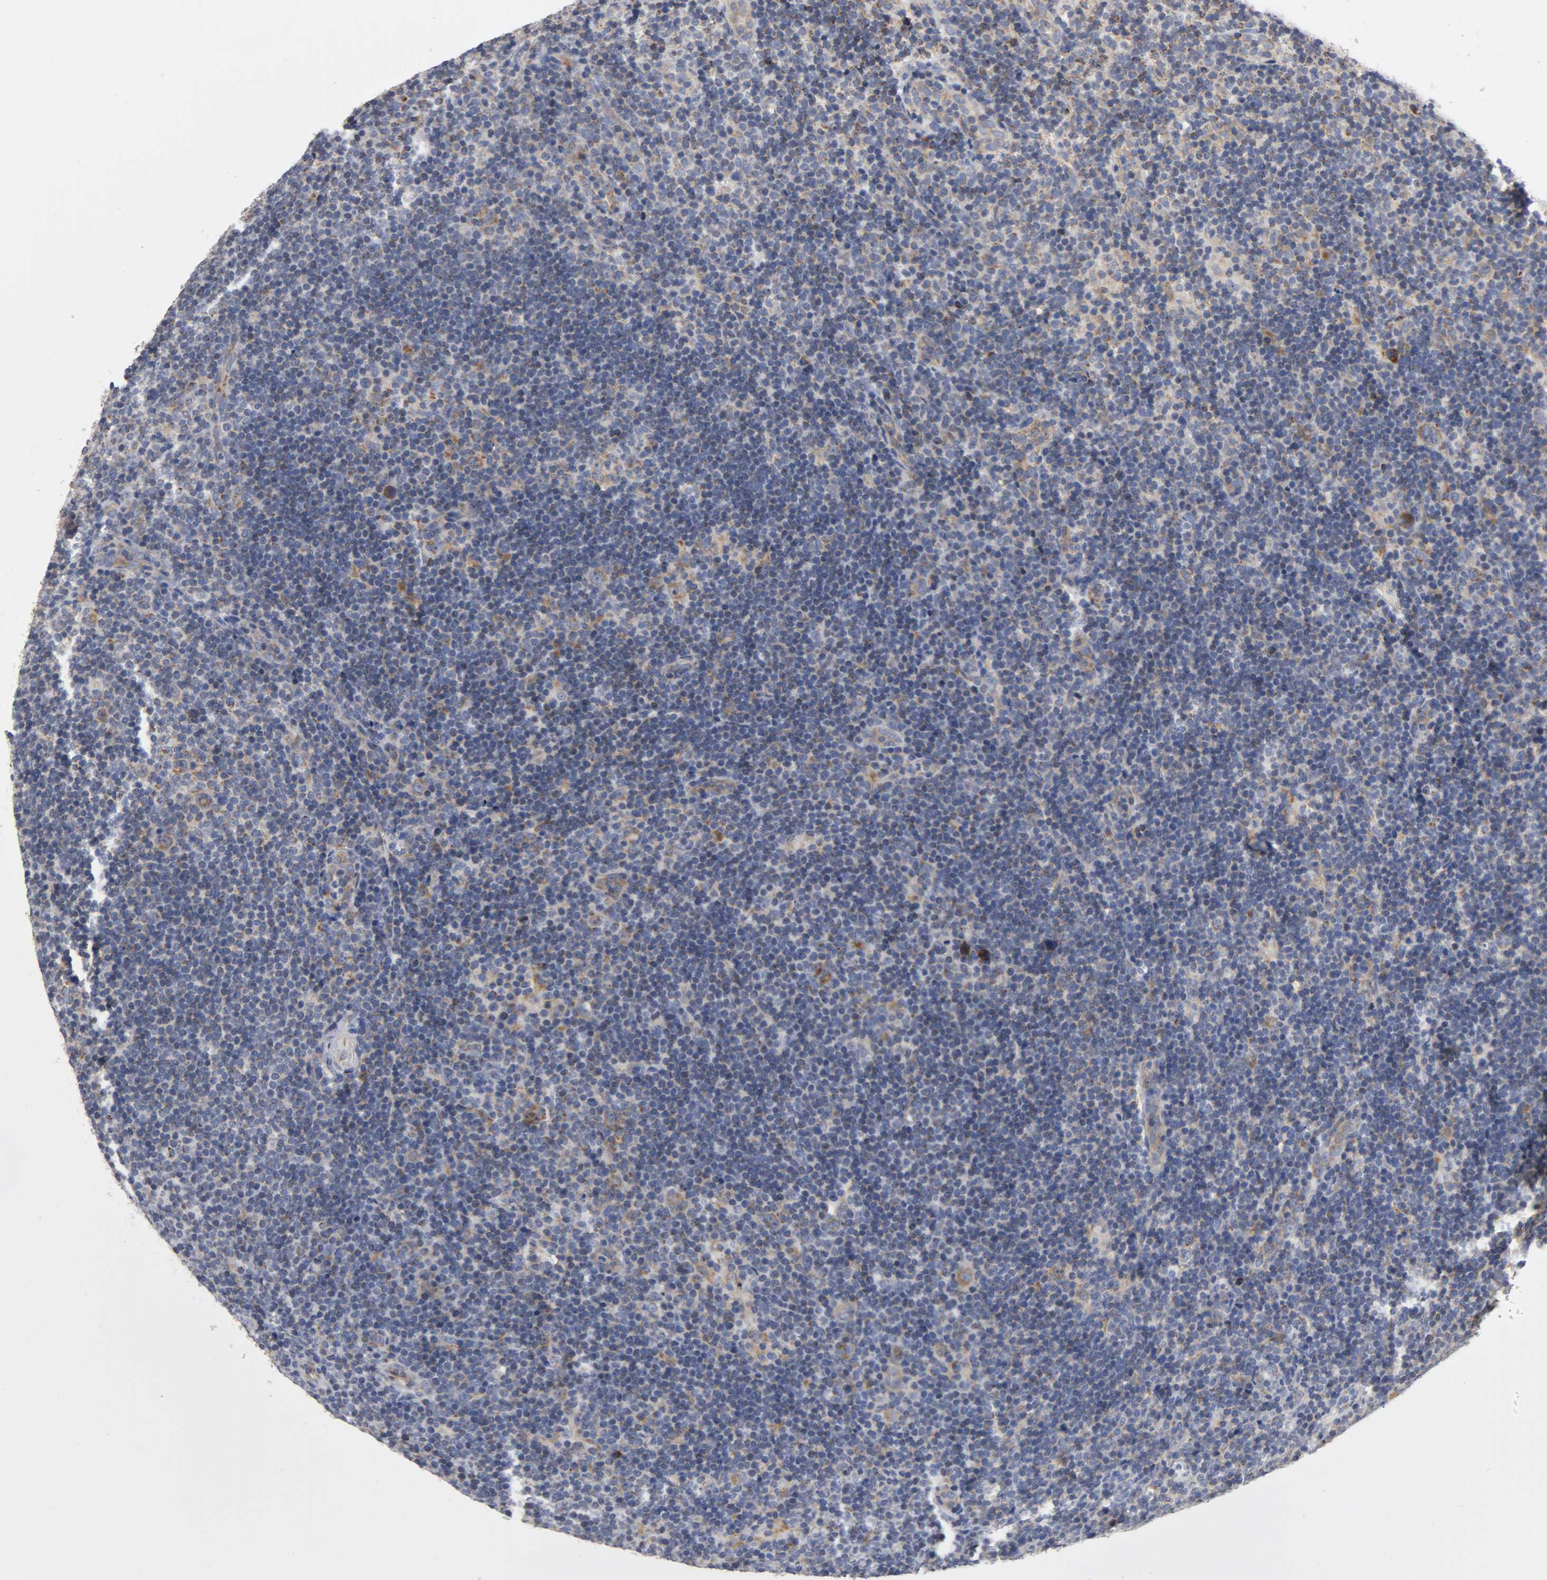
{"staining": {"intensity": "negative", "quantity": "none", "location": "none"}, "tissue": "lymphoma", "cell_type": "Tumor cells", "image_type": "cancer", "snomed": [{"axis": "morphology", "description": "Hodgkin's disease, NOS"}, {"axis": "topography", "description": "Lymph node"}], "caption": "The histopathology image displays no significant expression in tumor cells of Hodgkin's disease.", "gene": "PCSK6", "patient": {"sex": "female", "age": 57}}